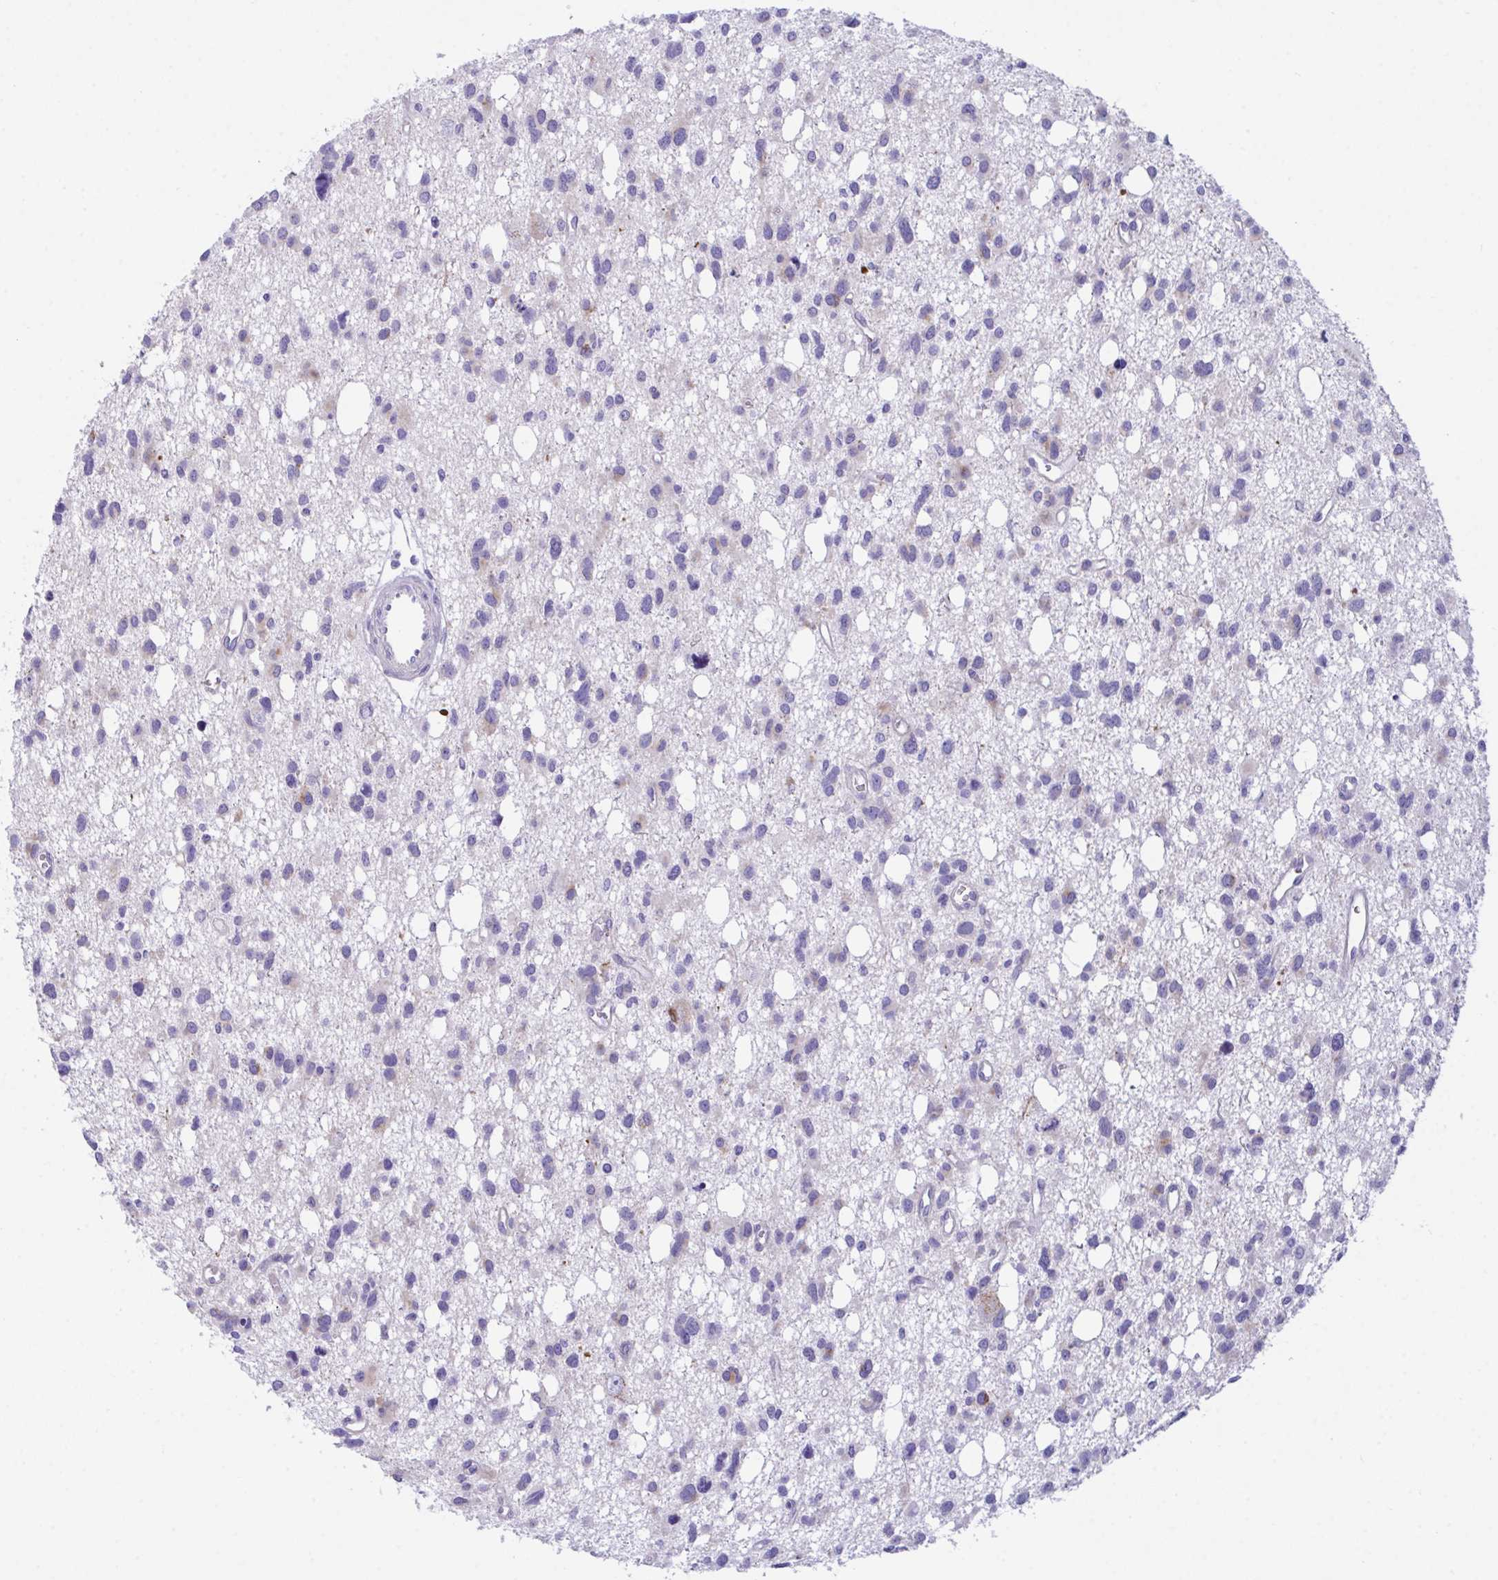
{"staining": {"intensity": "moderate", "quantity": "<25%", "location": "cytoplasmic/membranous"}, "tissue": "glioma", "cell_type": "Tumor cells", "image_type": "cancer", "snomed": [{"axis": "morphology", "description": "Glioma, malignant, High grade"}, {"axis": "topography", "description": "Brain"}], "caption": "Immunohistochemistry micrograph of neoplastic tissue: malignant high-grade glioma stained using immunohistochemistry (IHC) displays low levels of moderate protein expression localized specifically in the cytoplasmic/membranous of tumor cells, appearing as a cytoplasmic/membranous brown color.", "gene": "TMEM106B", "patient": {"sex": "male", "age": 23}}